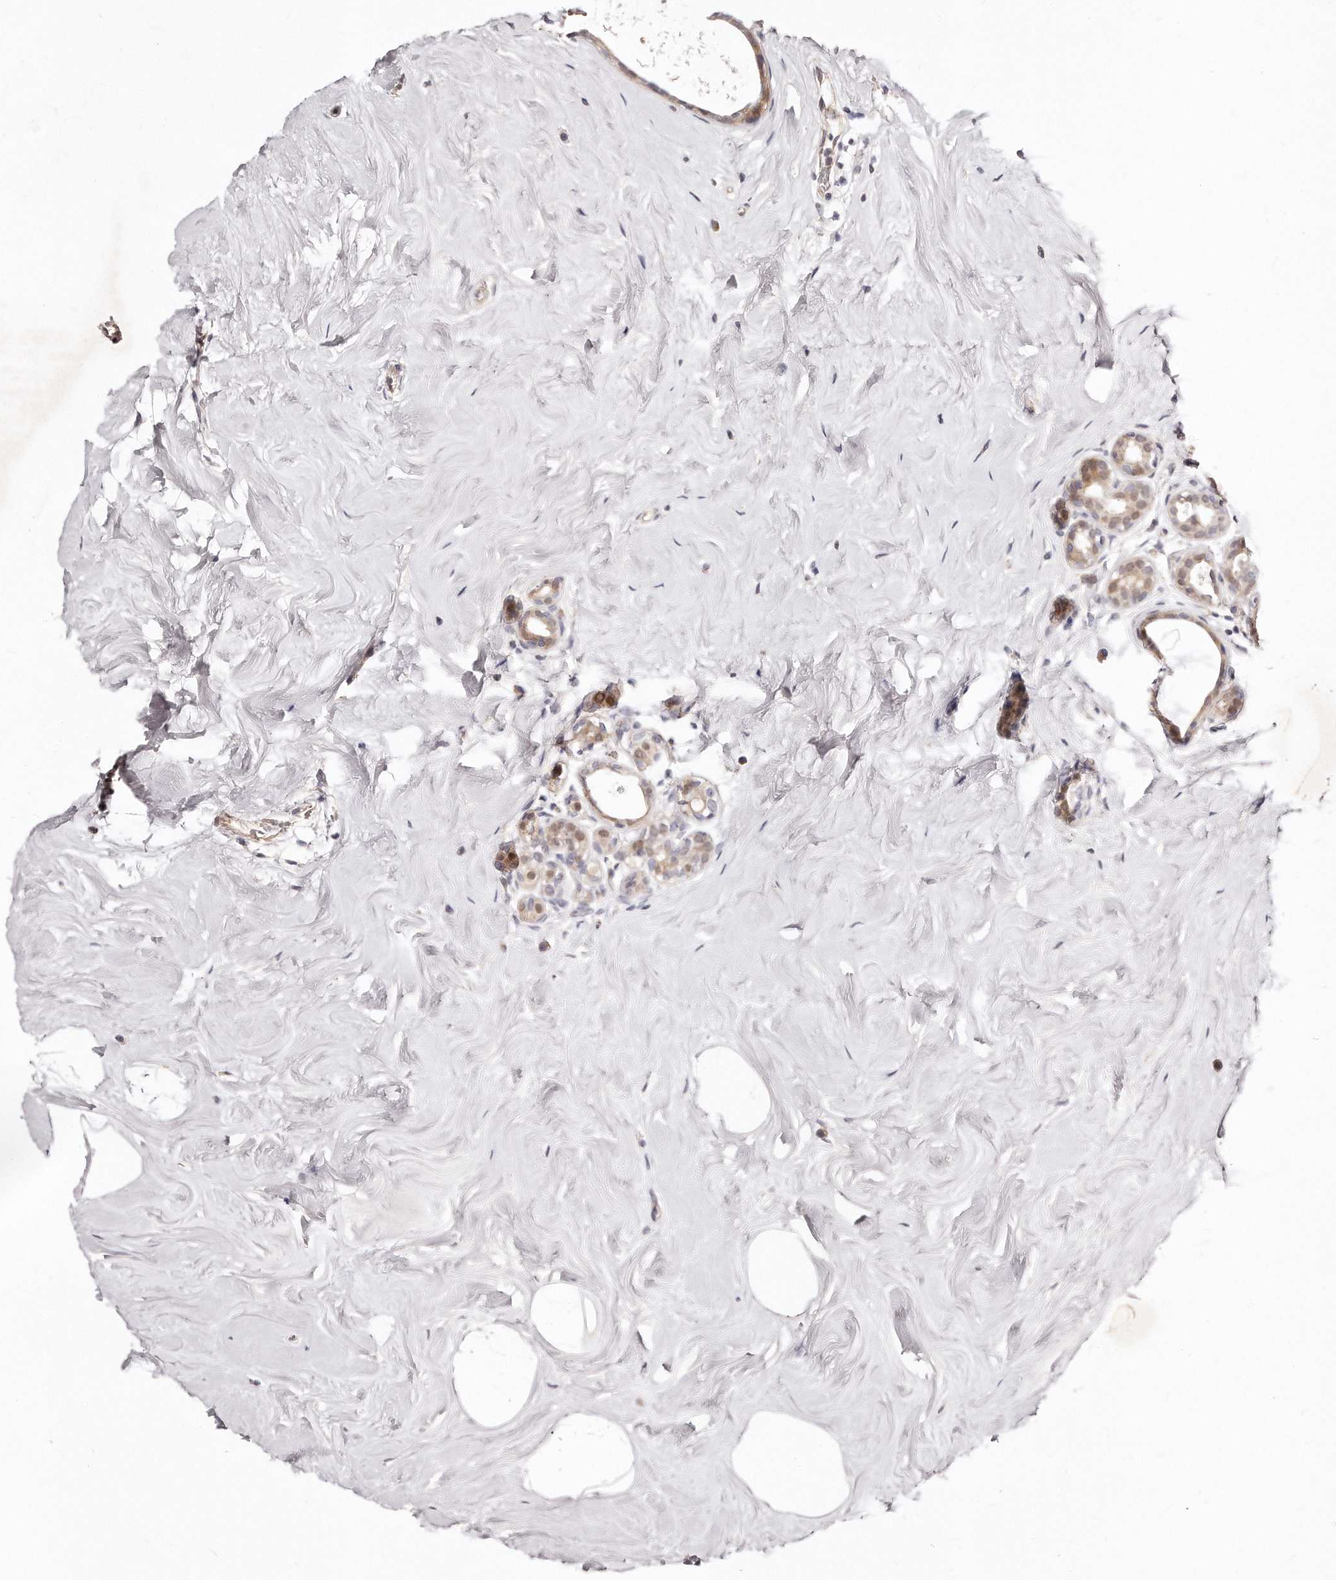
{"staining": {"intensity": "moderate", "quantity": "<25%", "location": "cytoplasmic/membranous,nuclear"}, "tissue": "breast cancer", "cell_type": "Tumor cells", "image_type": "cancer", "snomed": [{"axis": "morphology", "description": "Lobular carcinoma"}, {"axis": "topography", "description": "Breast"}], "caption": "Immunohistochemistry (IHC) staining of breast lobular carcinoma, which demonstrates low levels of moderate cytoplasmic/membranous and nuclear staining in about <25% of tumor cells indicating moderate cytoplasmic/membranous and nuclear protein expression. The staining was performed using DAB (brown) for protein detection and nuclei were counterstained in hematoxylin (blue).", "gene": "CASZ1", "patient": {"sex": "female", "age": 47}}